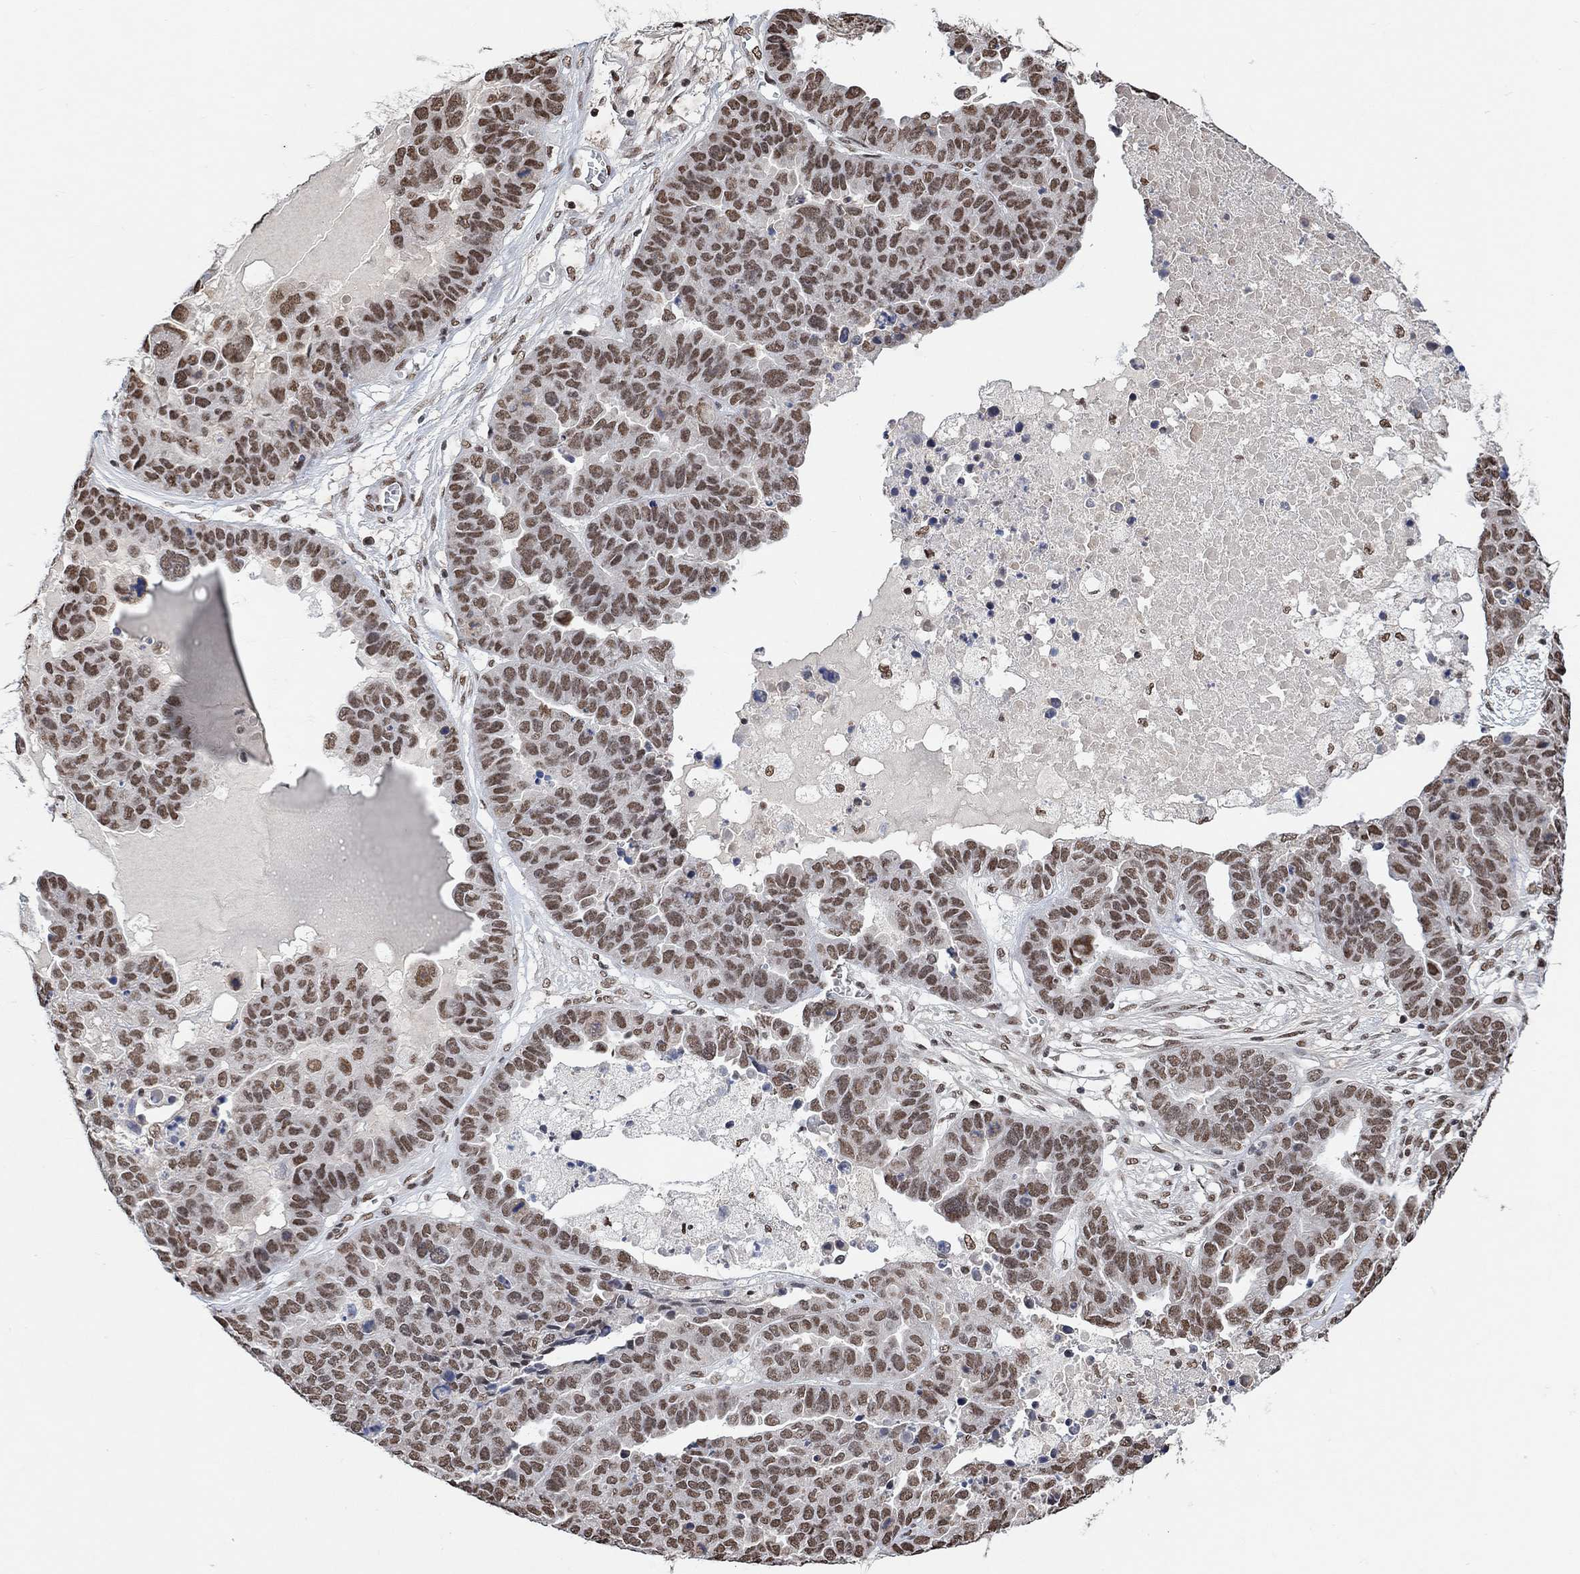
{"staining": {"intensity": "moderate", "quantity": ">75%", "location": "nuclear"}, "tissue": "ovarian cancer", "cell_type": "Tumor cells", "image_type": "cancer", "snomed": [{"axis": "morphology", "description": "Cystadenocarcinoma, serous, NOS"}, {"axis": "topography", "description": "Ovary"}], "caption": "Immunohistochemical staining of ovarian serous cystadenocarcinoma shows medium levels of moderate nuclear staining in about >75% of tumor cells. (DAB (3,3'-diaminobenzidine) IHC, brown staining for protein, blue staining for nuclei).", "gene": "USP39", "patient": {"sex": "female", "age": 87}}